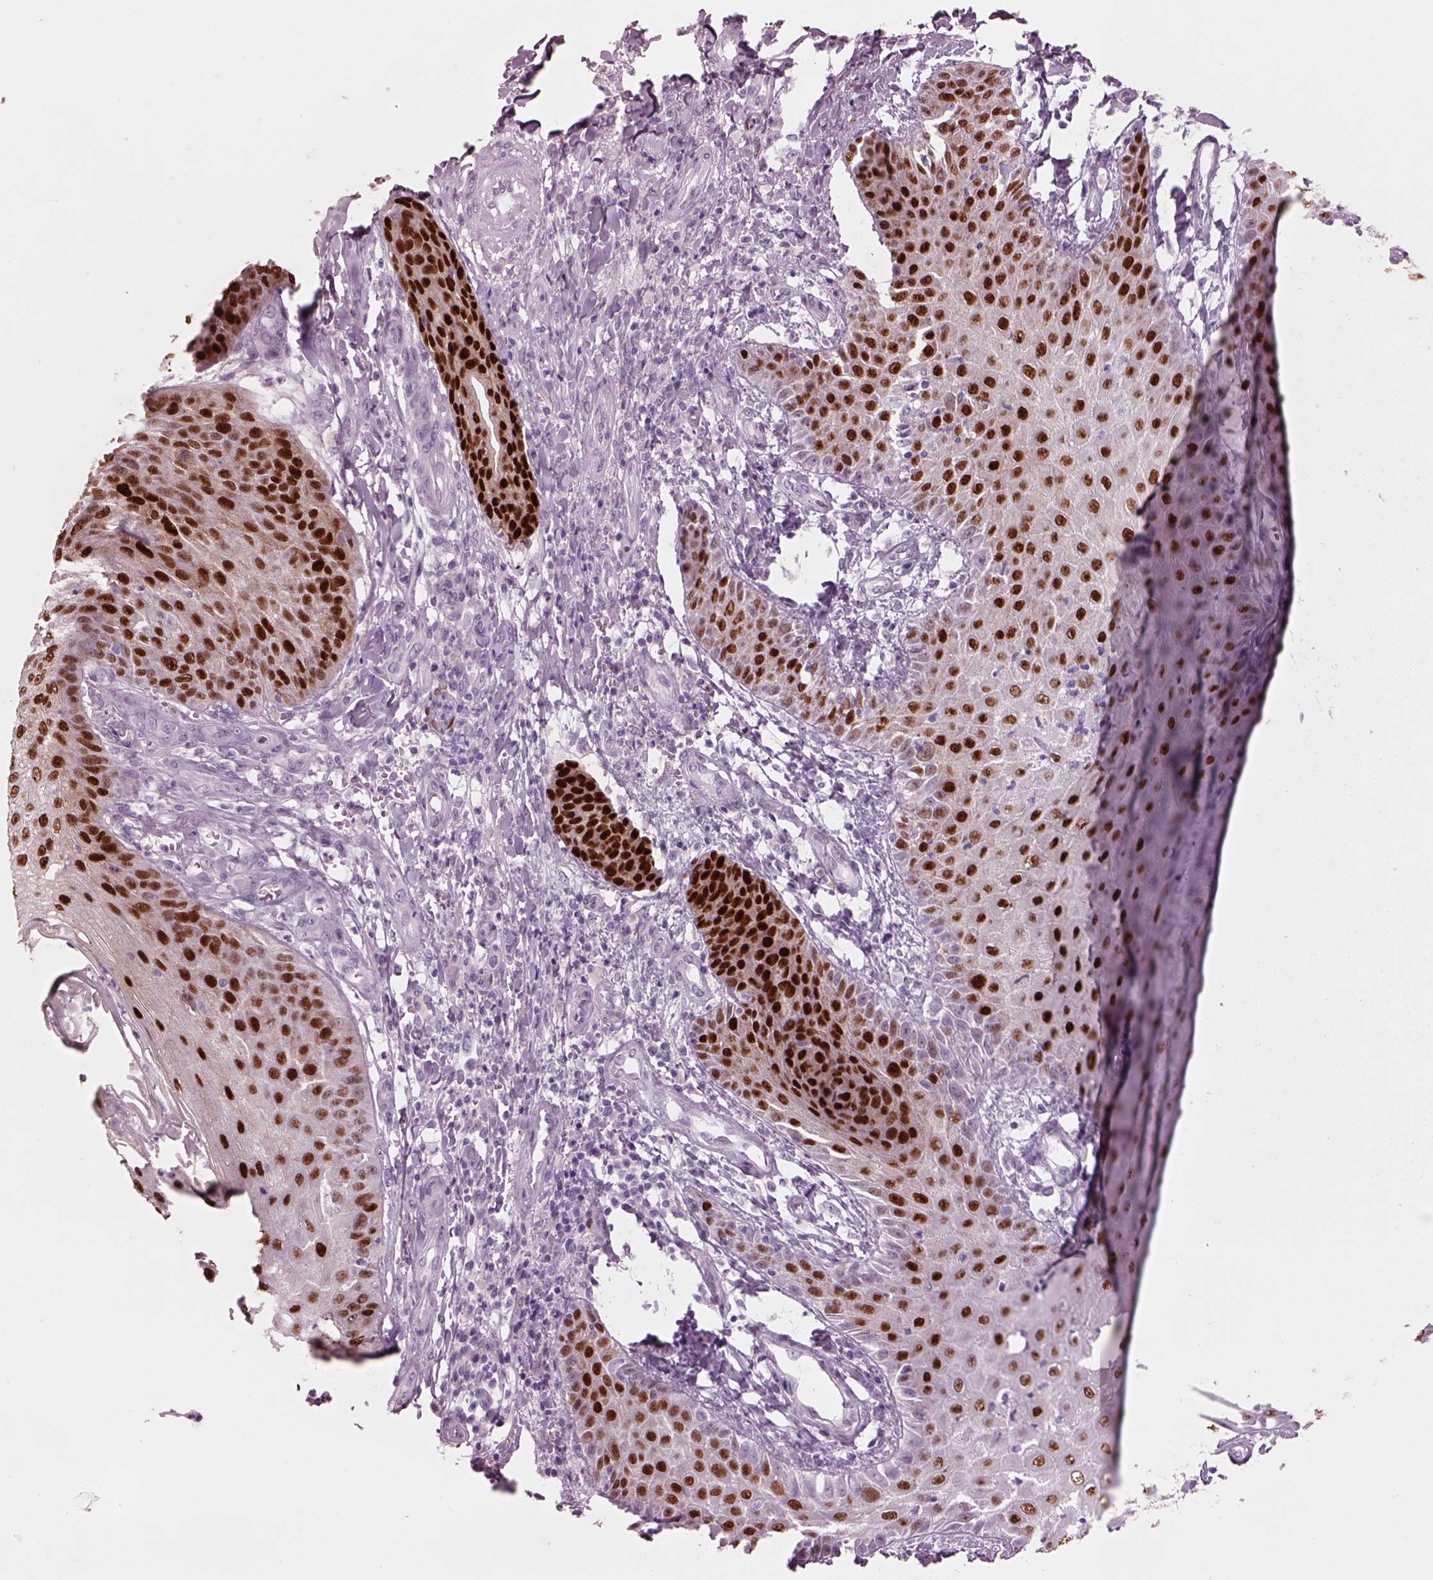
{"staining": {"intensity": "strong", "quantity": ">75%", "location": "nuclear"}, "tissue": "skin cancer", "cell_type": "Tumor cells", "image_type": "cancer", "snomed": [{"axis": "morphology", "description": "Squamous cell carcinoma, NOS"}, {"axis": "topography", "description": "Skin"}], "caption": "Approximately >75% of tumor cells in human skin cancer exhibit strong nuclear protein positivity as visualized by brown immunohistochemical staining.", "gene": "SOX9", "patient": {"sex": "male", "age": 70}}